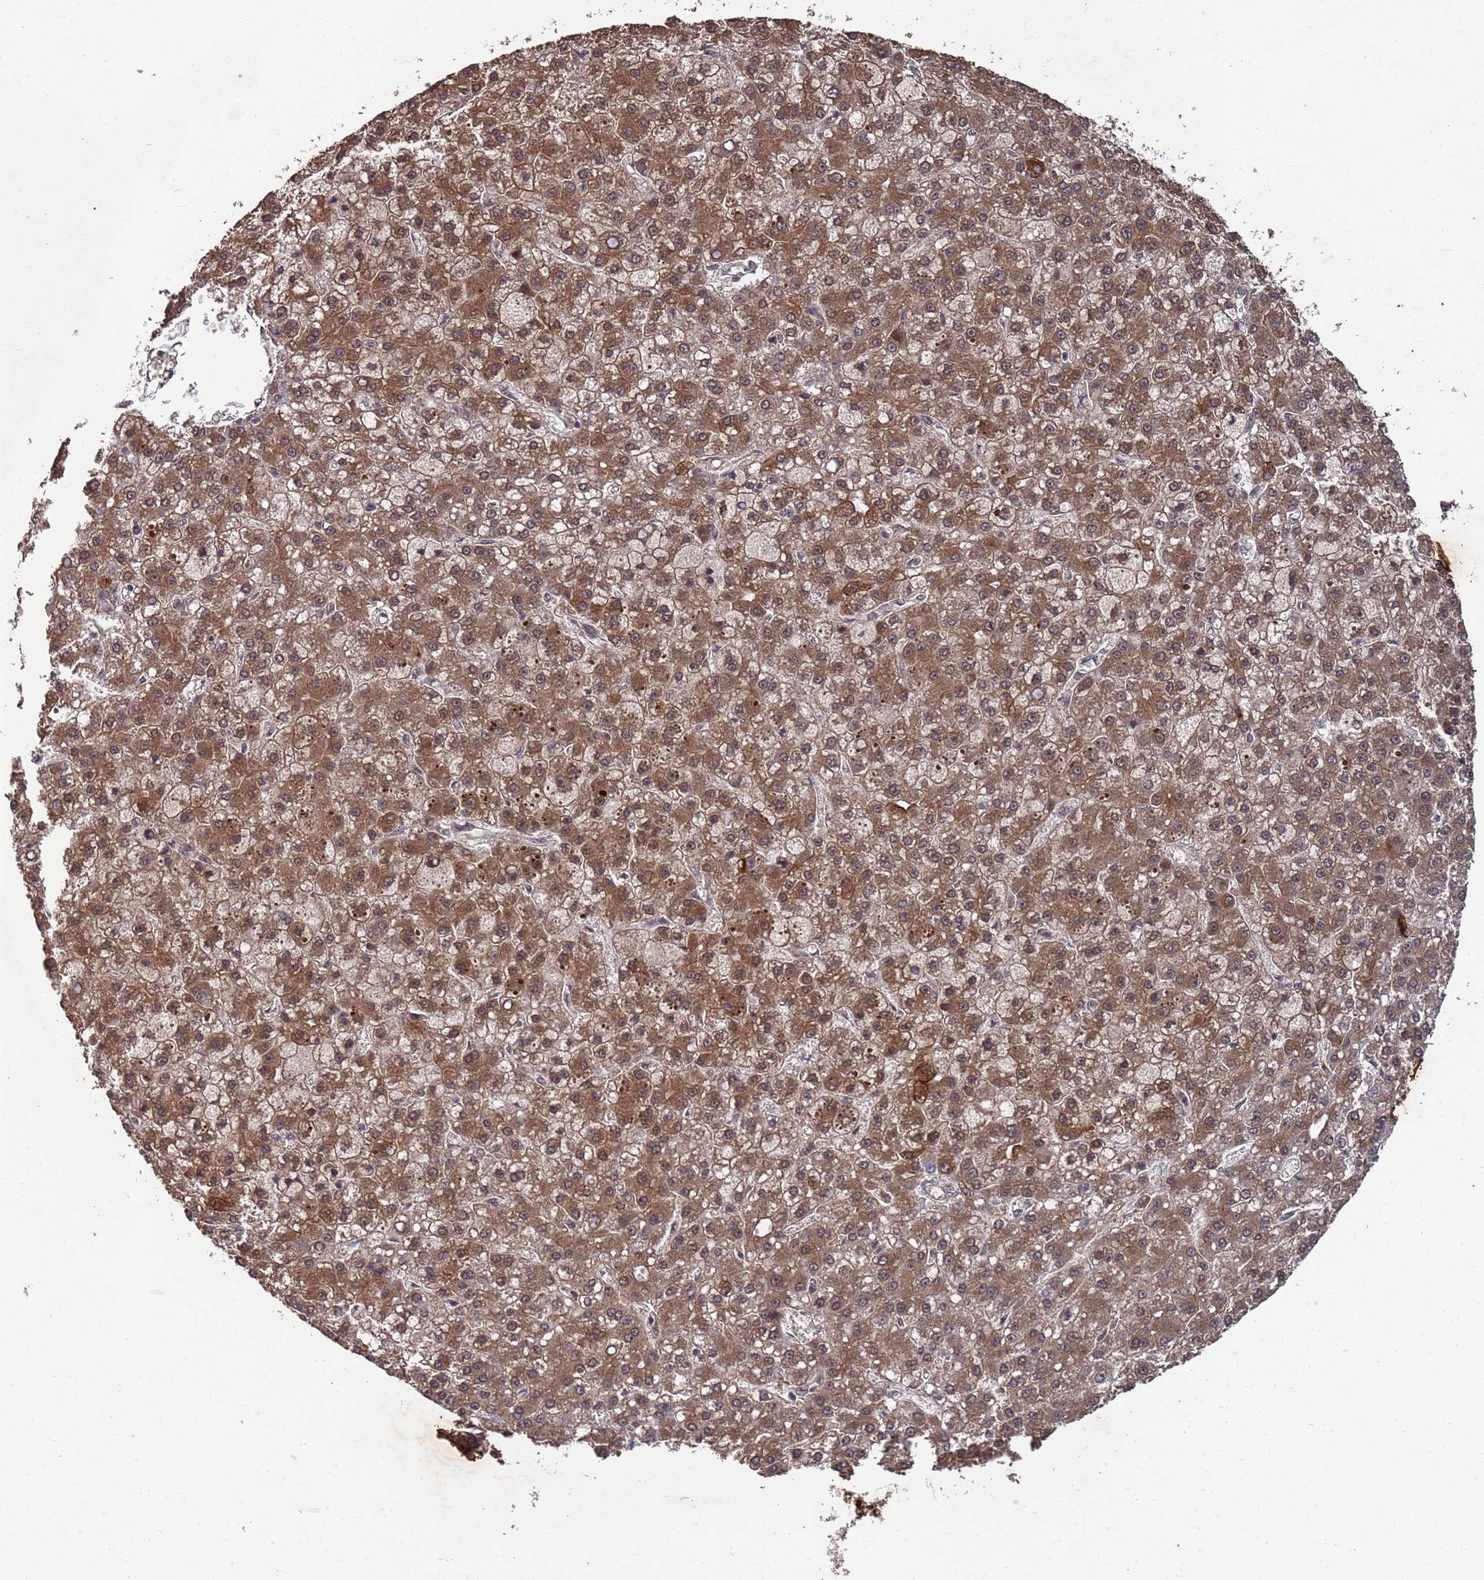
{"staining": {"intensity": "moderate", "quantity": ">75%", "location": "cytoplasmic/membranous"}, "tissue": "liver cancer", "cell_type": "Tumor cells", "image_type": "cancer", "snomed": [{"axis": "morphology", "description": "Carcinoma, Hepatocellular, NOS"}, {"axis": "topography", "description": "Liver"}], "caption": "The photomicrograph displays a brown stain indicating the presence of a protein in the cytoplasmic/membranous of tumor cells in liver hepatocellular carcinoma.", "gene": "FUBP3", "patient": {"sex": "male", "age": 67}}